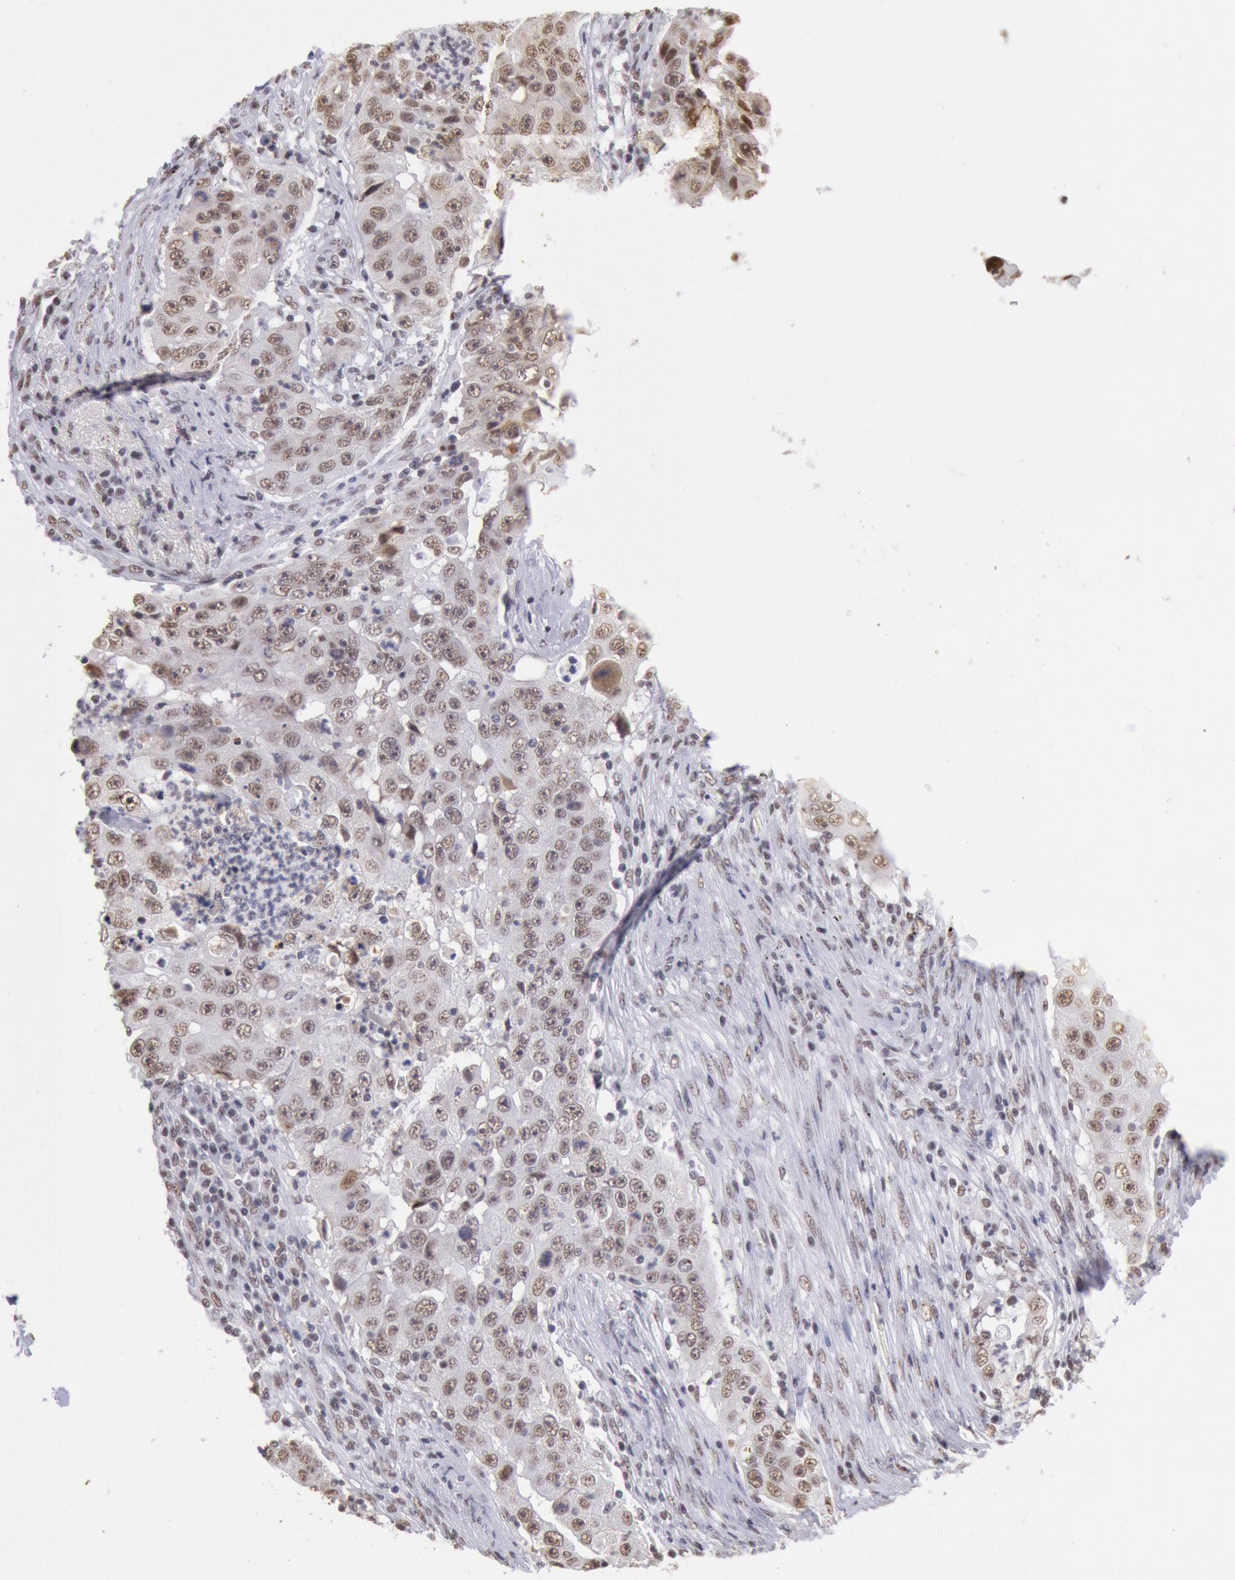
{"staining": {"intensity": "weak", "quantity": ">75%", "location": "nuclear"}, "tissue": "lung cancer", "cell_type": "Tumor cells", "image_type": "cancer", "snomed": [{"axis": "morphology", "description": "Squamous cell carcinoma, NOS"}, {"axis": "topography", "description": "Lung"}], "caption": "Tumor cells demonstrate weak nuclear expression in about >75% of cells in squamous cell carcinoma (lung).", "gene": "SNRPD3", "patient": {"sex": "male", "age": 64}}